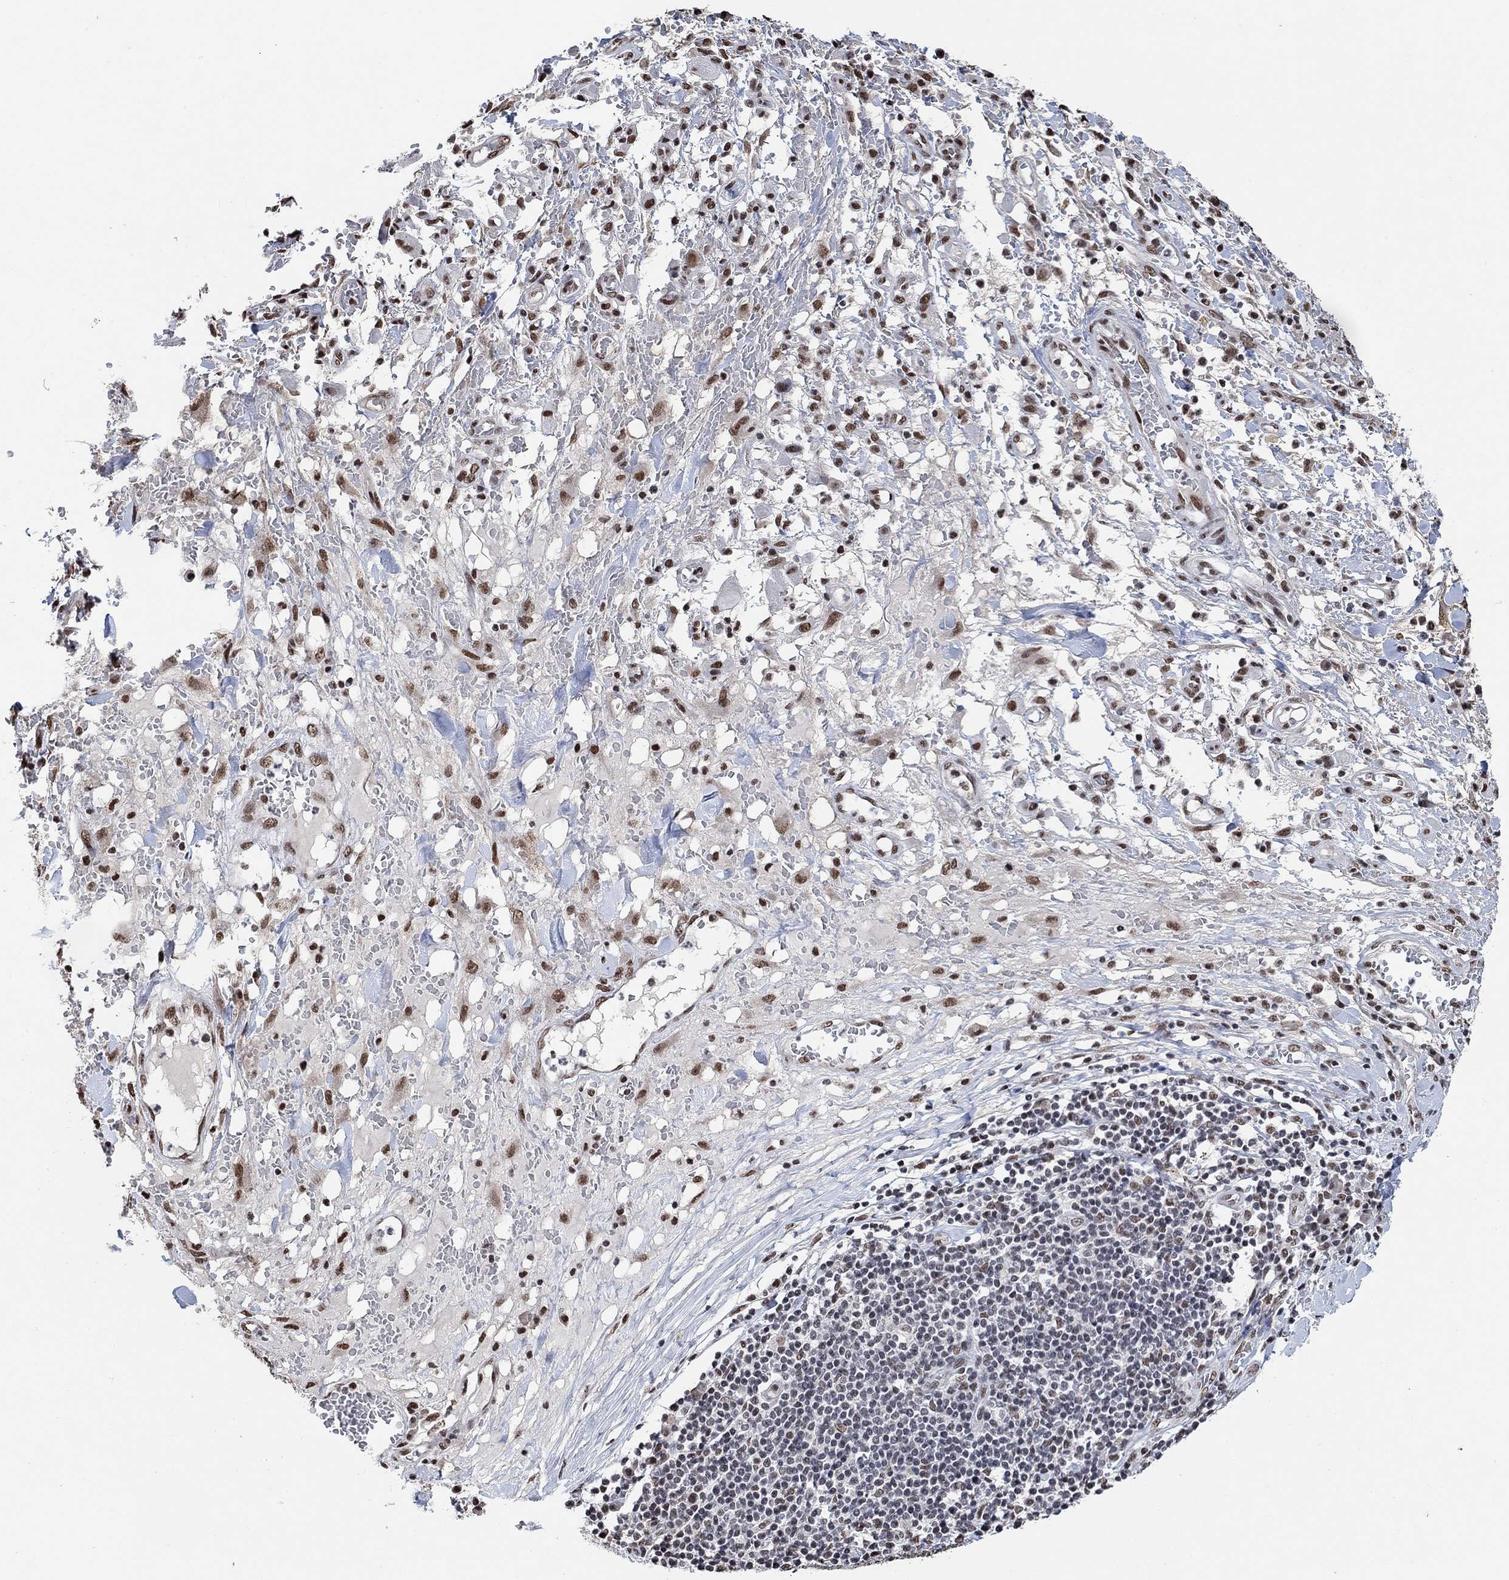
{"staining": {"intensity": "moderate", "quantity": "25%-75%", "location": "nuclear"}, "tissue": "melanoma", "cell_type": "Tumor cells", "image_type": "cancer", "snomed": [{"axis": "morphology", "description": "Malignant melanoma, NOS"}, {"axis": "topography", "description": "Skin"}], "caption": "Brown immunohistochemical staining in melanoma displays moderate nuclear positivity in approximately 25%-75% of tumor cells. Nuclei are stained in blue.", "gene": "USP39", "patient": {"sex": "female", "age": 91}}